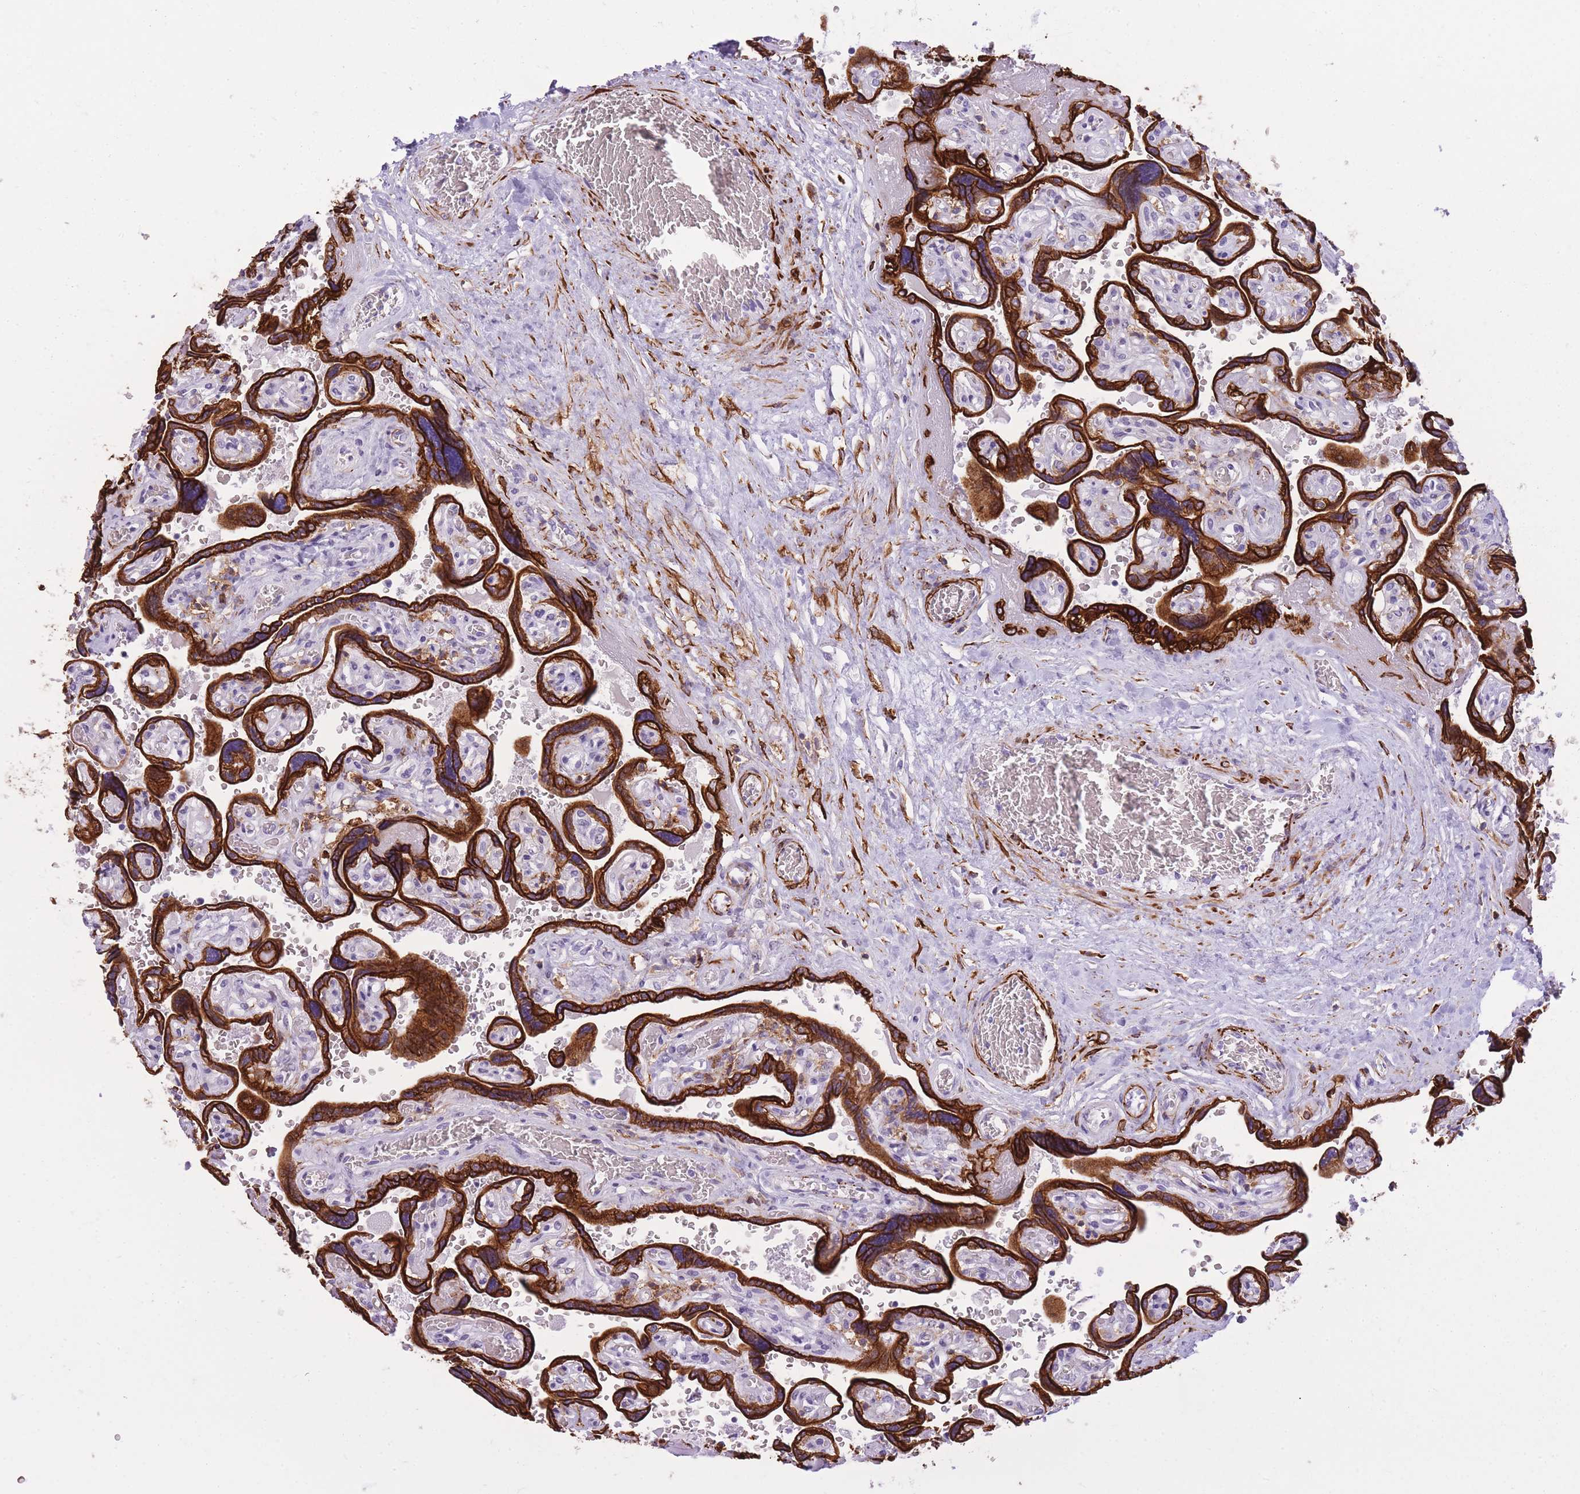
{"staining": {"intensity": "strong", "quantity": ">75%", "location": "cytoplasmic/membranous"}, "tissue": "placenta", "cell_type": "Decidual cells", "image_type": "normal", "snomed": [{"axis": "morphology", "description": "Normal tissue, NOS"}, {"axis": "topography", "description": "Placenta"}], "caption": "IHC (DAB) staining of benign human placenta shows strong cytoplasmic/membranous protein expression in about >75% of decidual cells. (DAB = brown stain, brightfield microscopy at high magnification).", "gene": "RADX", "patient": {"sex": "female", "age": 32}}